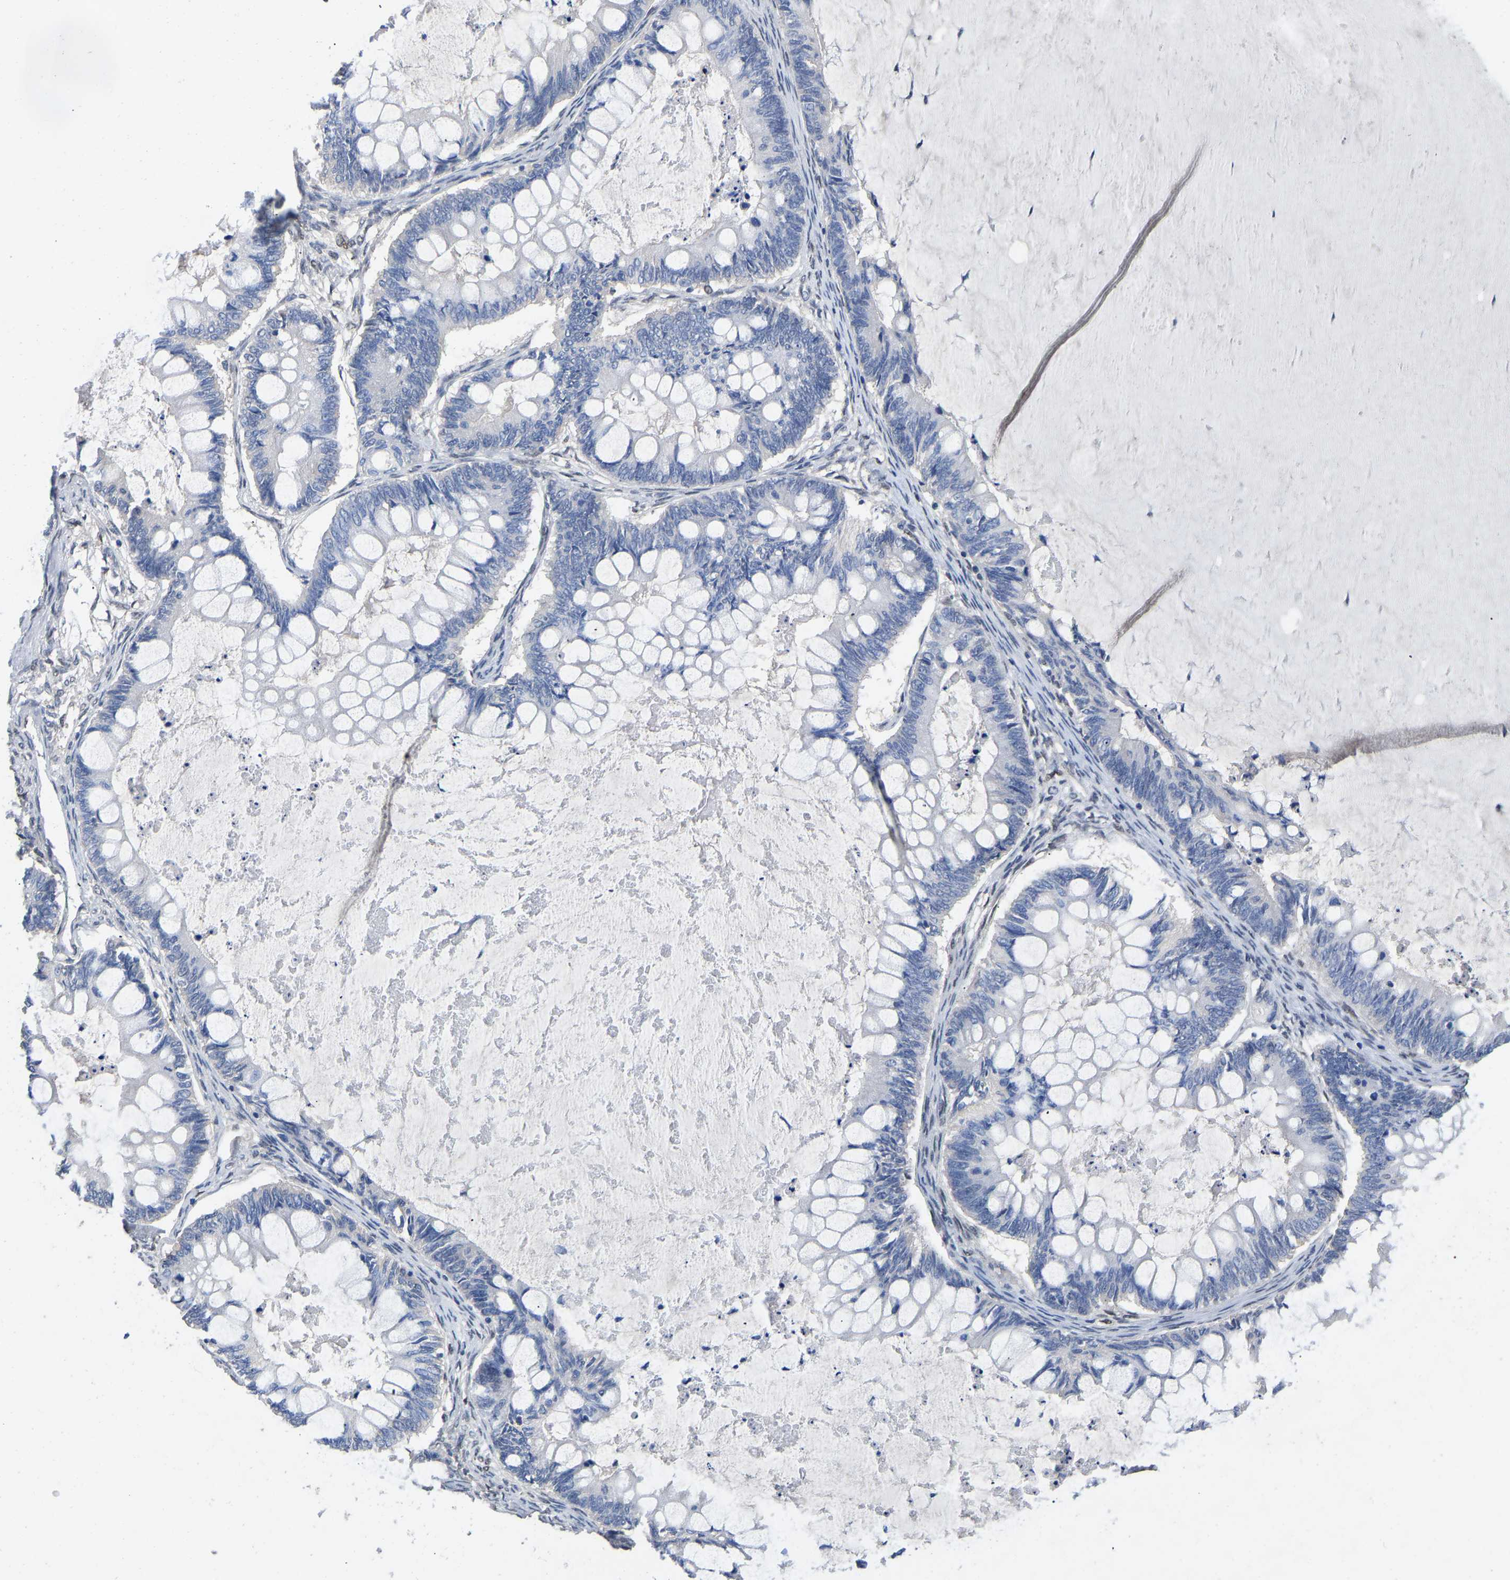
{"staining": {"intensity": "negative", "quantity": "none", "location": "none"}, "tissue": "ovarian cancer", "cell_type": "Tumor cells", "image_type": "cancer", "snomed": [{"axis": "morphology", "description": "Cystadenocarcinoma, mucinous, NOS"}, {"axis": "topography", "description": "Ovary"}], "caption": "Tumor cells are negative for brown protein staining in ovarian mucinous cystadenocarcinoma.", "gene": "QKI", "patient": {"sex": "female", "age": 61}}